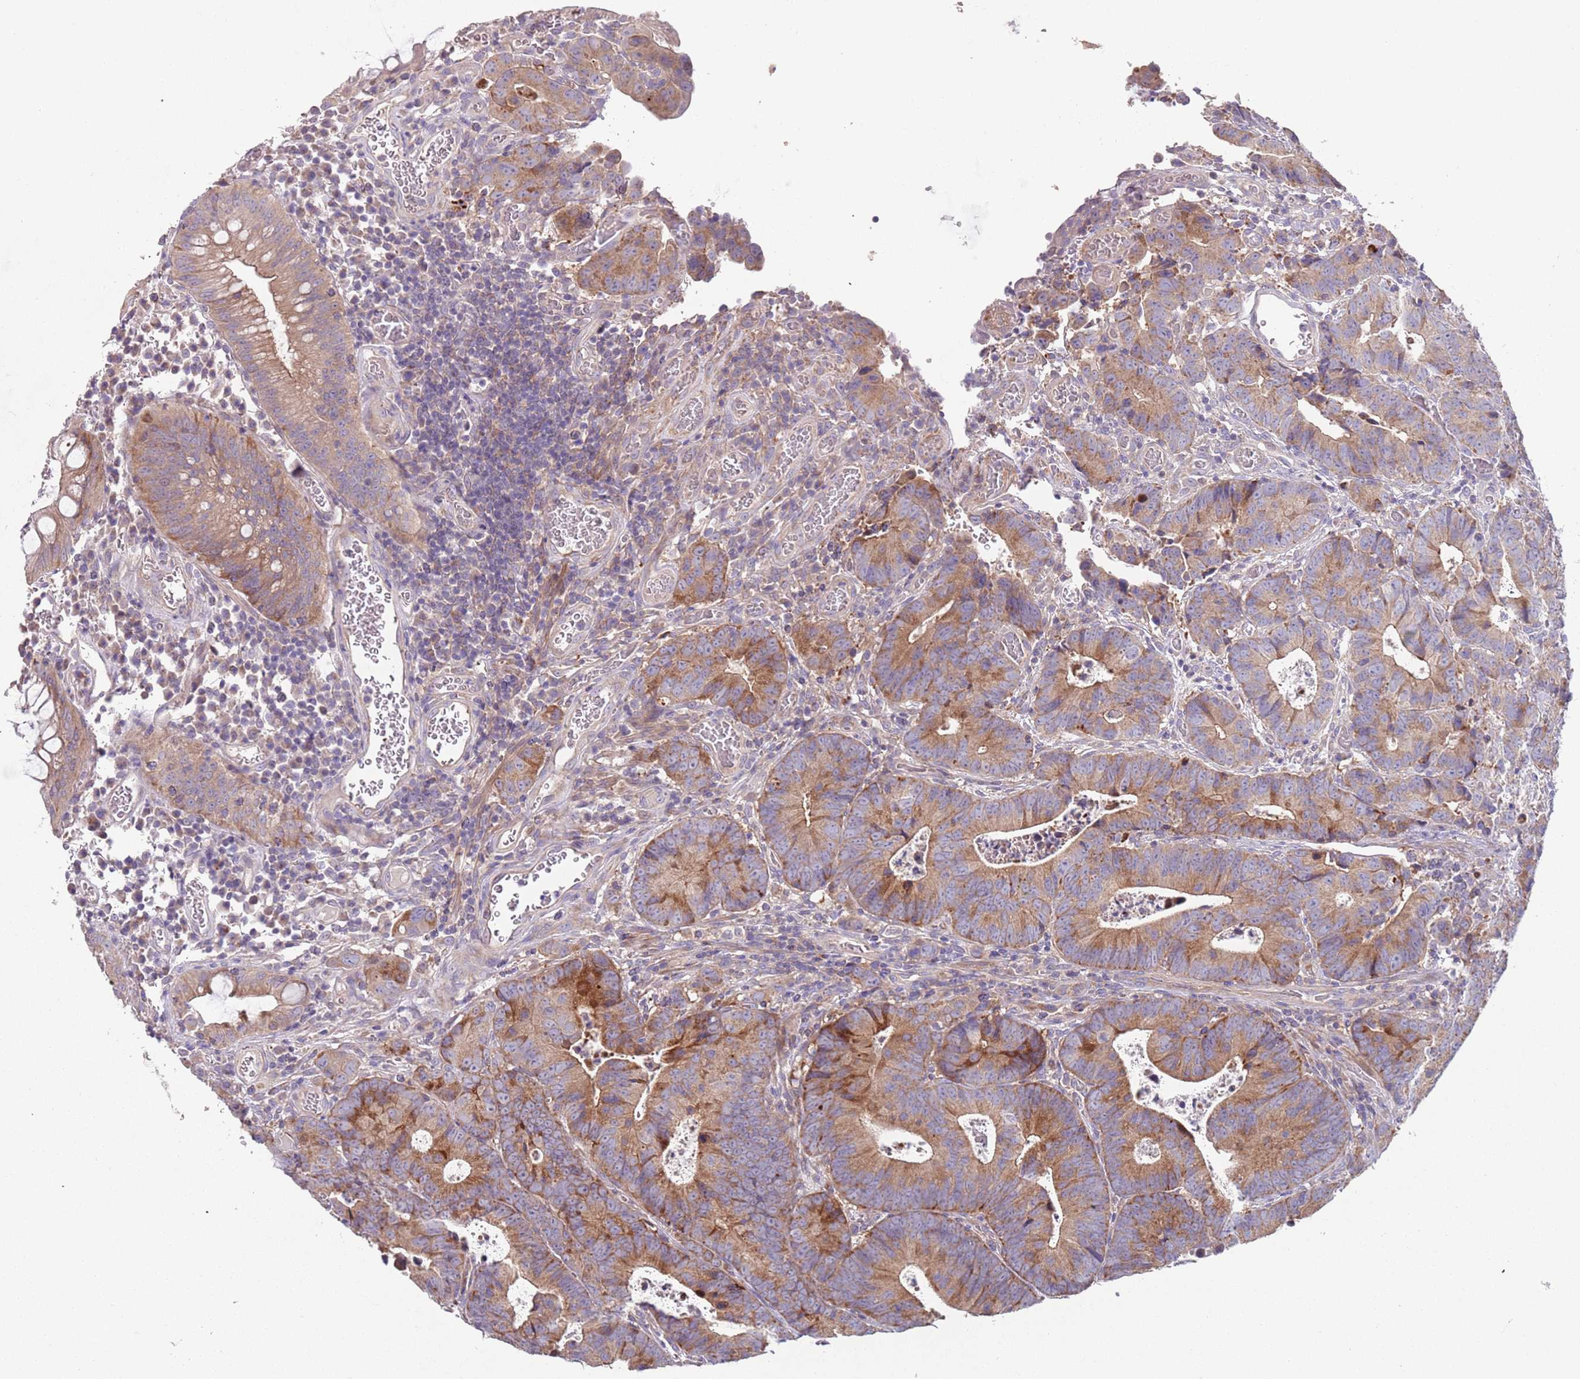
{"staining": {"intensity": "moderate", "quantity": ">75%", "location": "cytoplasmic/membranous"}, "tissue": "colorectal cancer", "cell_type": "Tumor cells", "image_type": "cancer", "snomed": [{"axis": "morphology", "description": "Adenocarcinoma, NOS"}, {"axis": "topography", "description": "Colon"}], "caption": "Moderate cytoplasmic/membranous positivity is seen in approximately >75% of tumor cells in colorectal adenocarcinoma.", "gene": "ABCC10", "patient": {"sex": "female", "age": 57}}